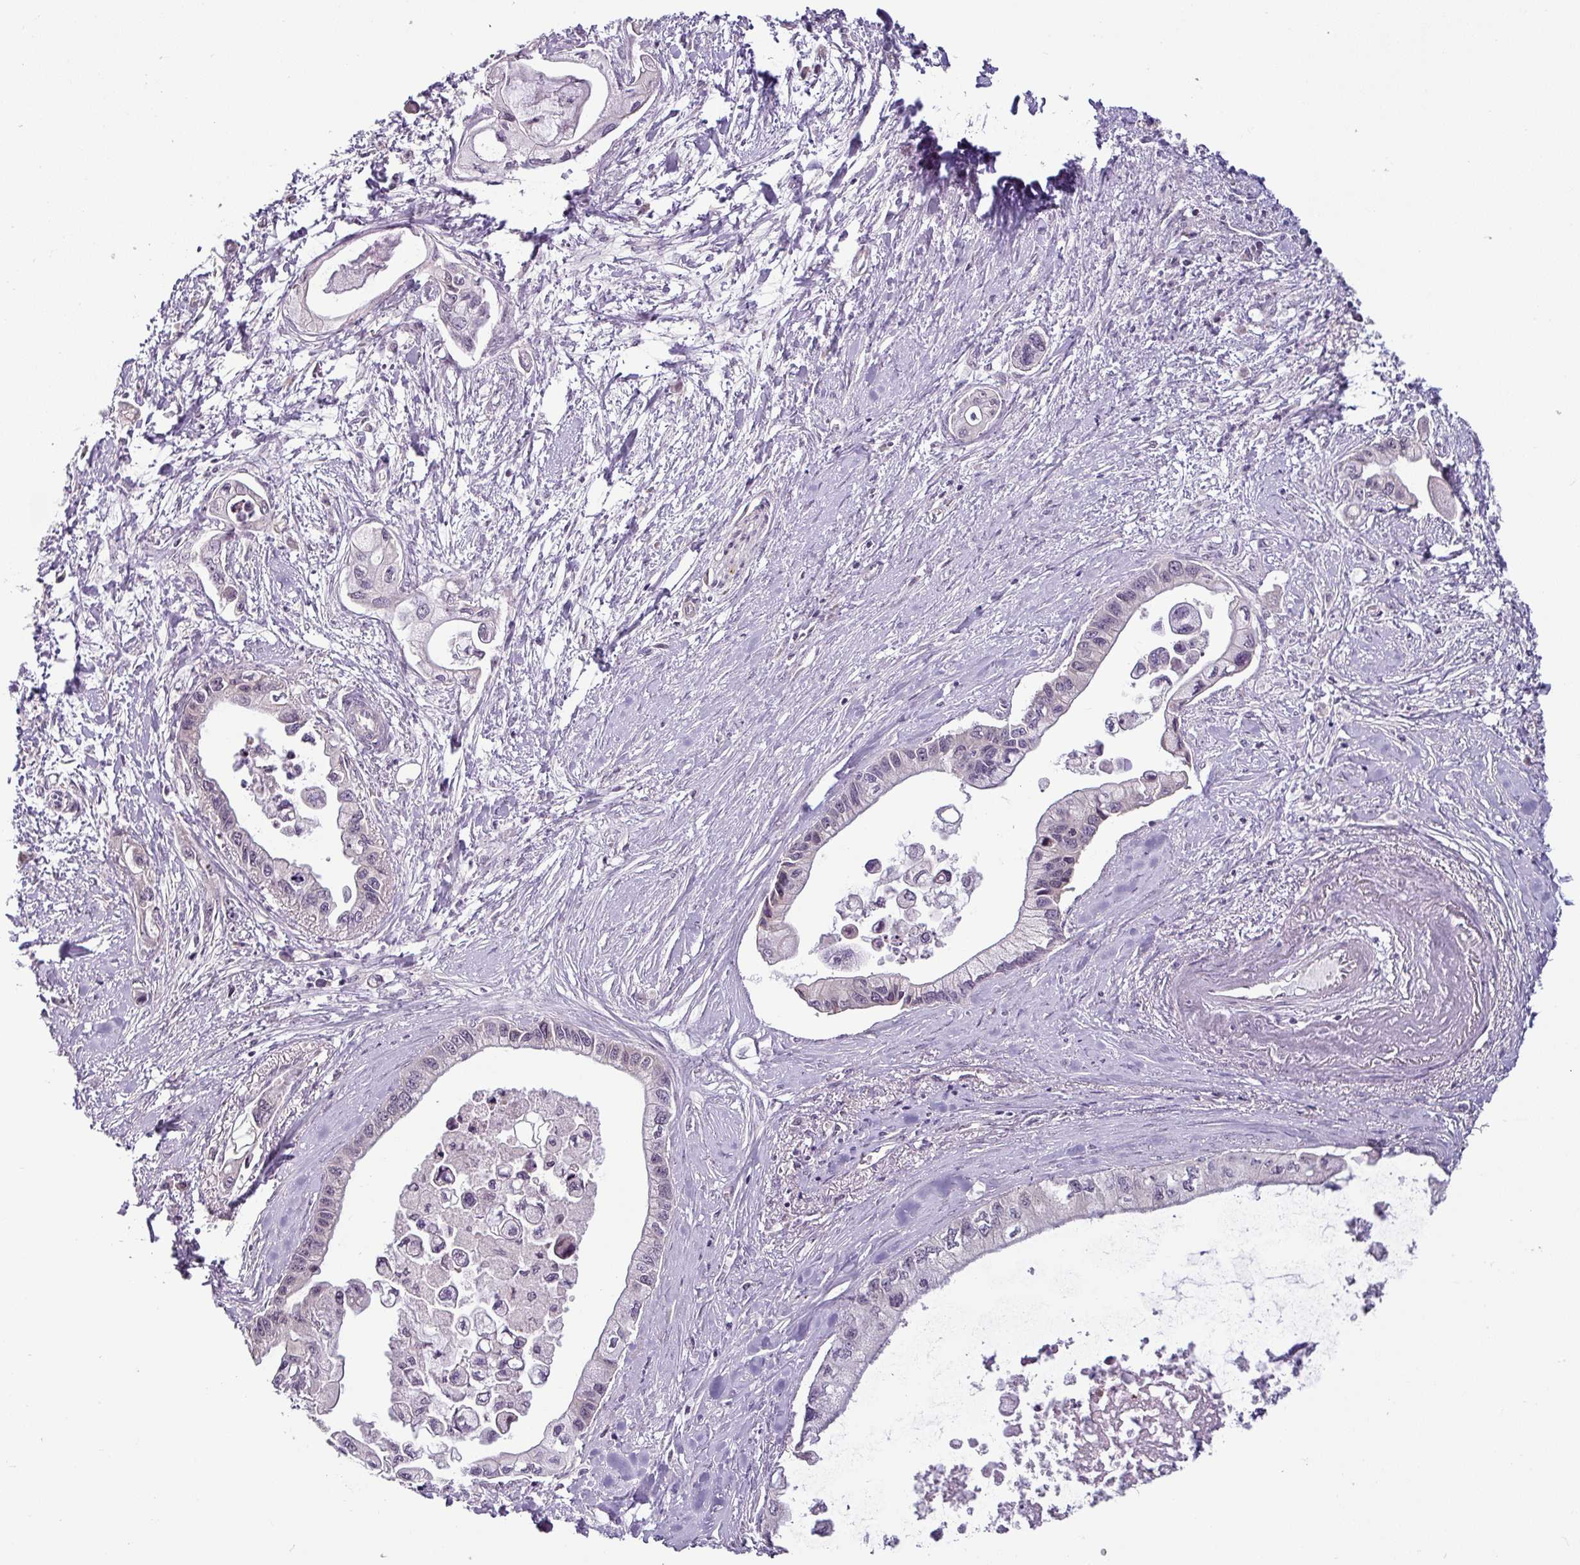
{"staining": {"intensity": "negative", "quantity": "none", "location": "none"}, "tissue": "pancreatic cancer", "cell_type": "Tumor cells", "image_type": "cancer", "snomed": [{"axis": "morphology", "description": "Adenocarcinoma, NOS"}, {"axis": "topography", "description": "Pancreas"}], "caption": "A histopathology image of pancreatic cancer stained for a protein demonstrates no brown staining in tumor cells.", "gene": "OR52D1", "patient": {"sex": "male", "age": 61}}